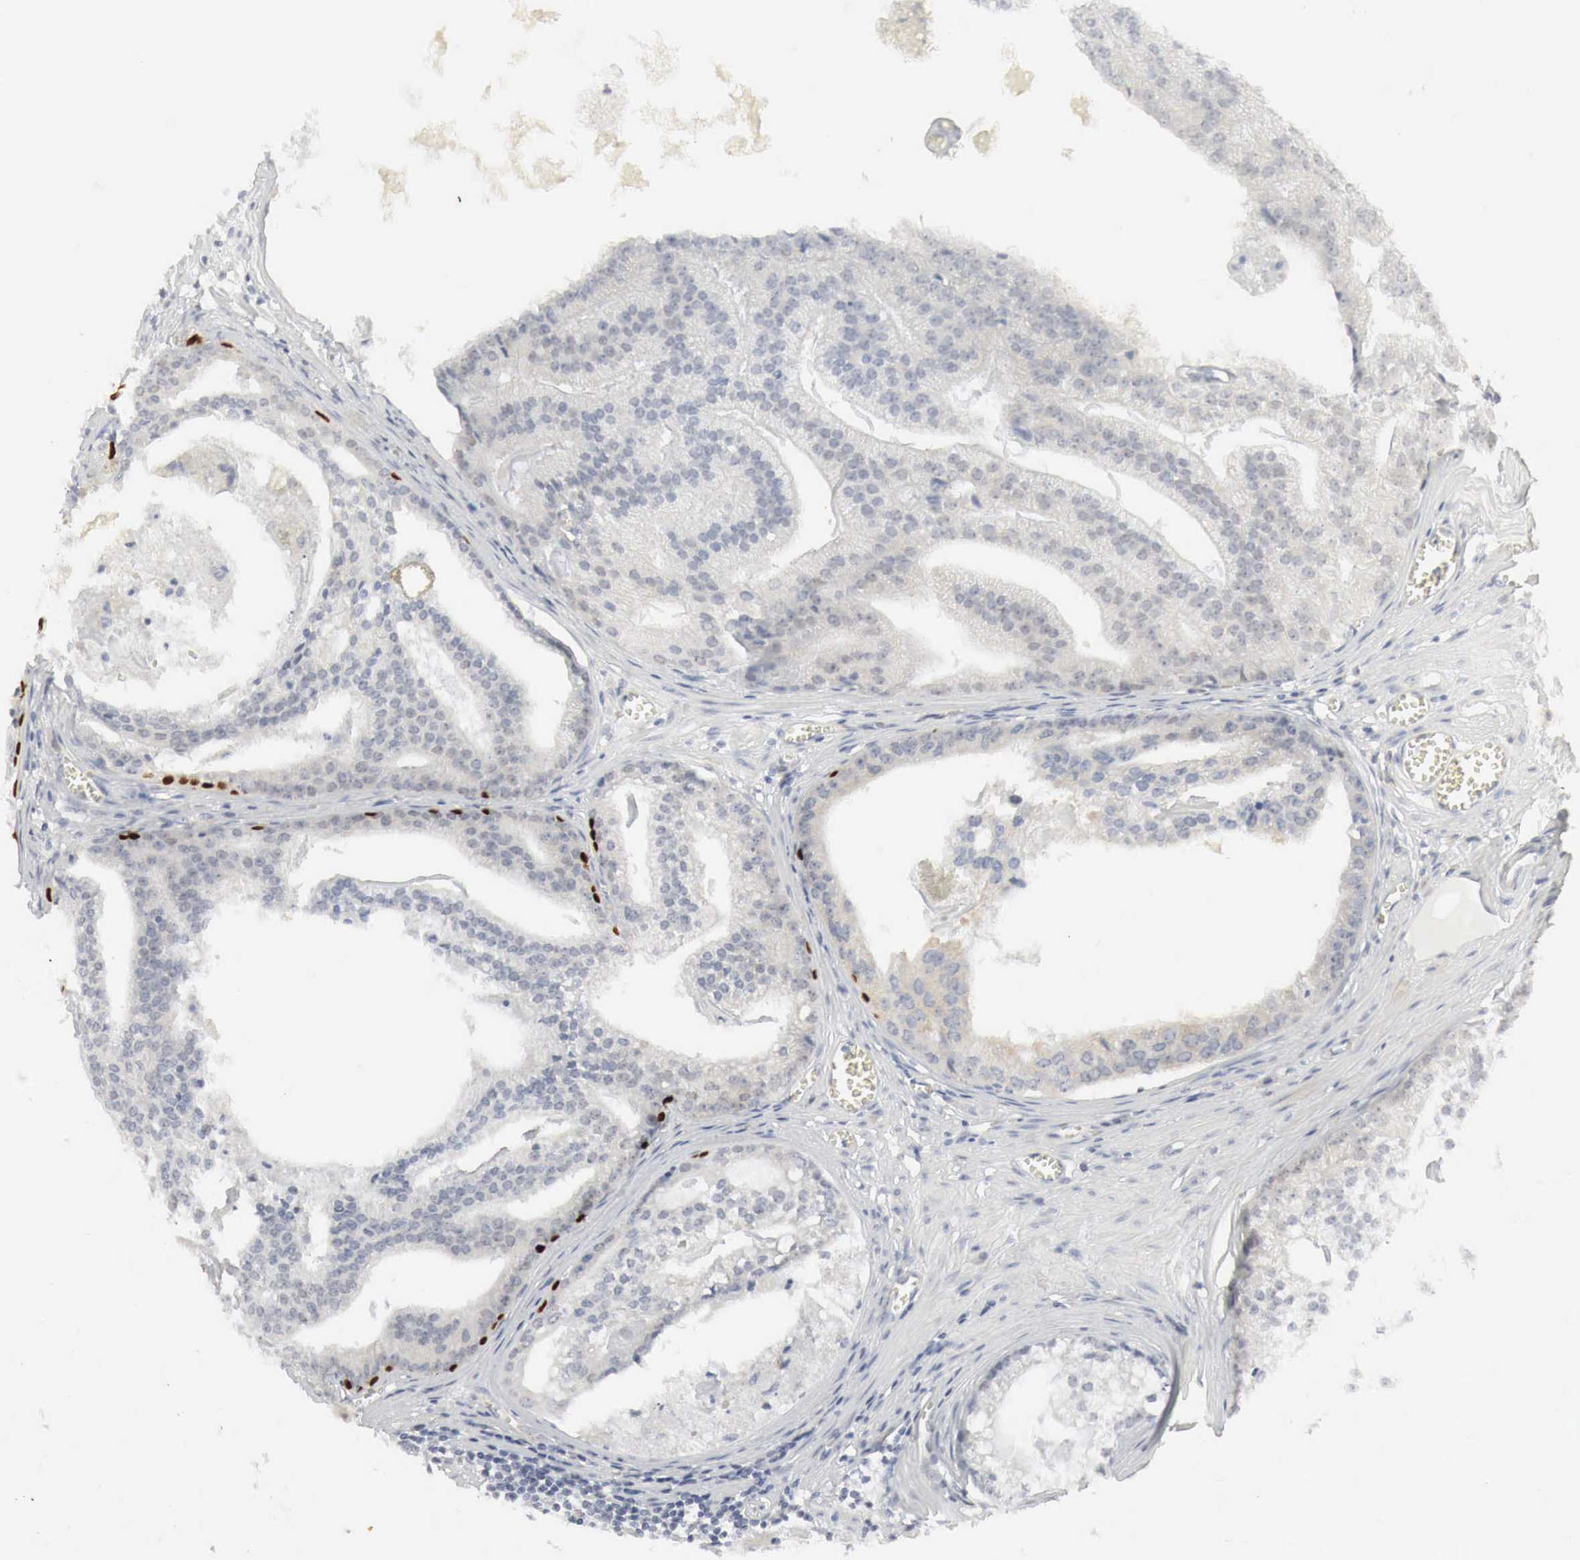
{"staining": {"intensity": "negative", "quantity": "none", "location": "none"}, "tissue": "prostate cancer", "cell_type": "Tumor cells", "image_type": "cancer", "snomed": [{"axis": "morphology", "description": "Adenocarcinoma, High grade"}, {"axis": "topography", "description": "Prostate"}], "caption": "Tumor cells show no significant protein positivity in prostate cancer.", "gene": "TP63", "patient": {"sex": "male", "age": 56}}